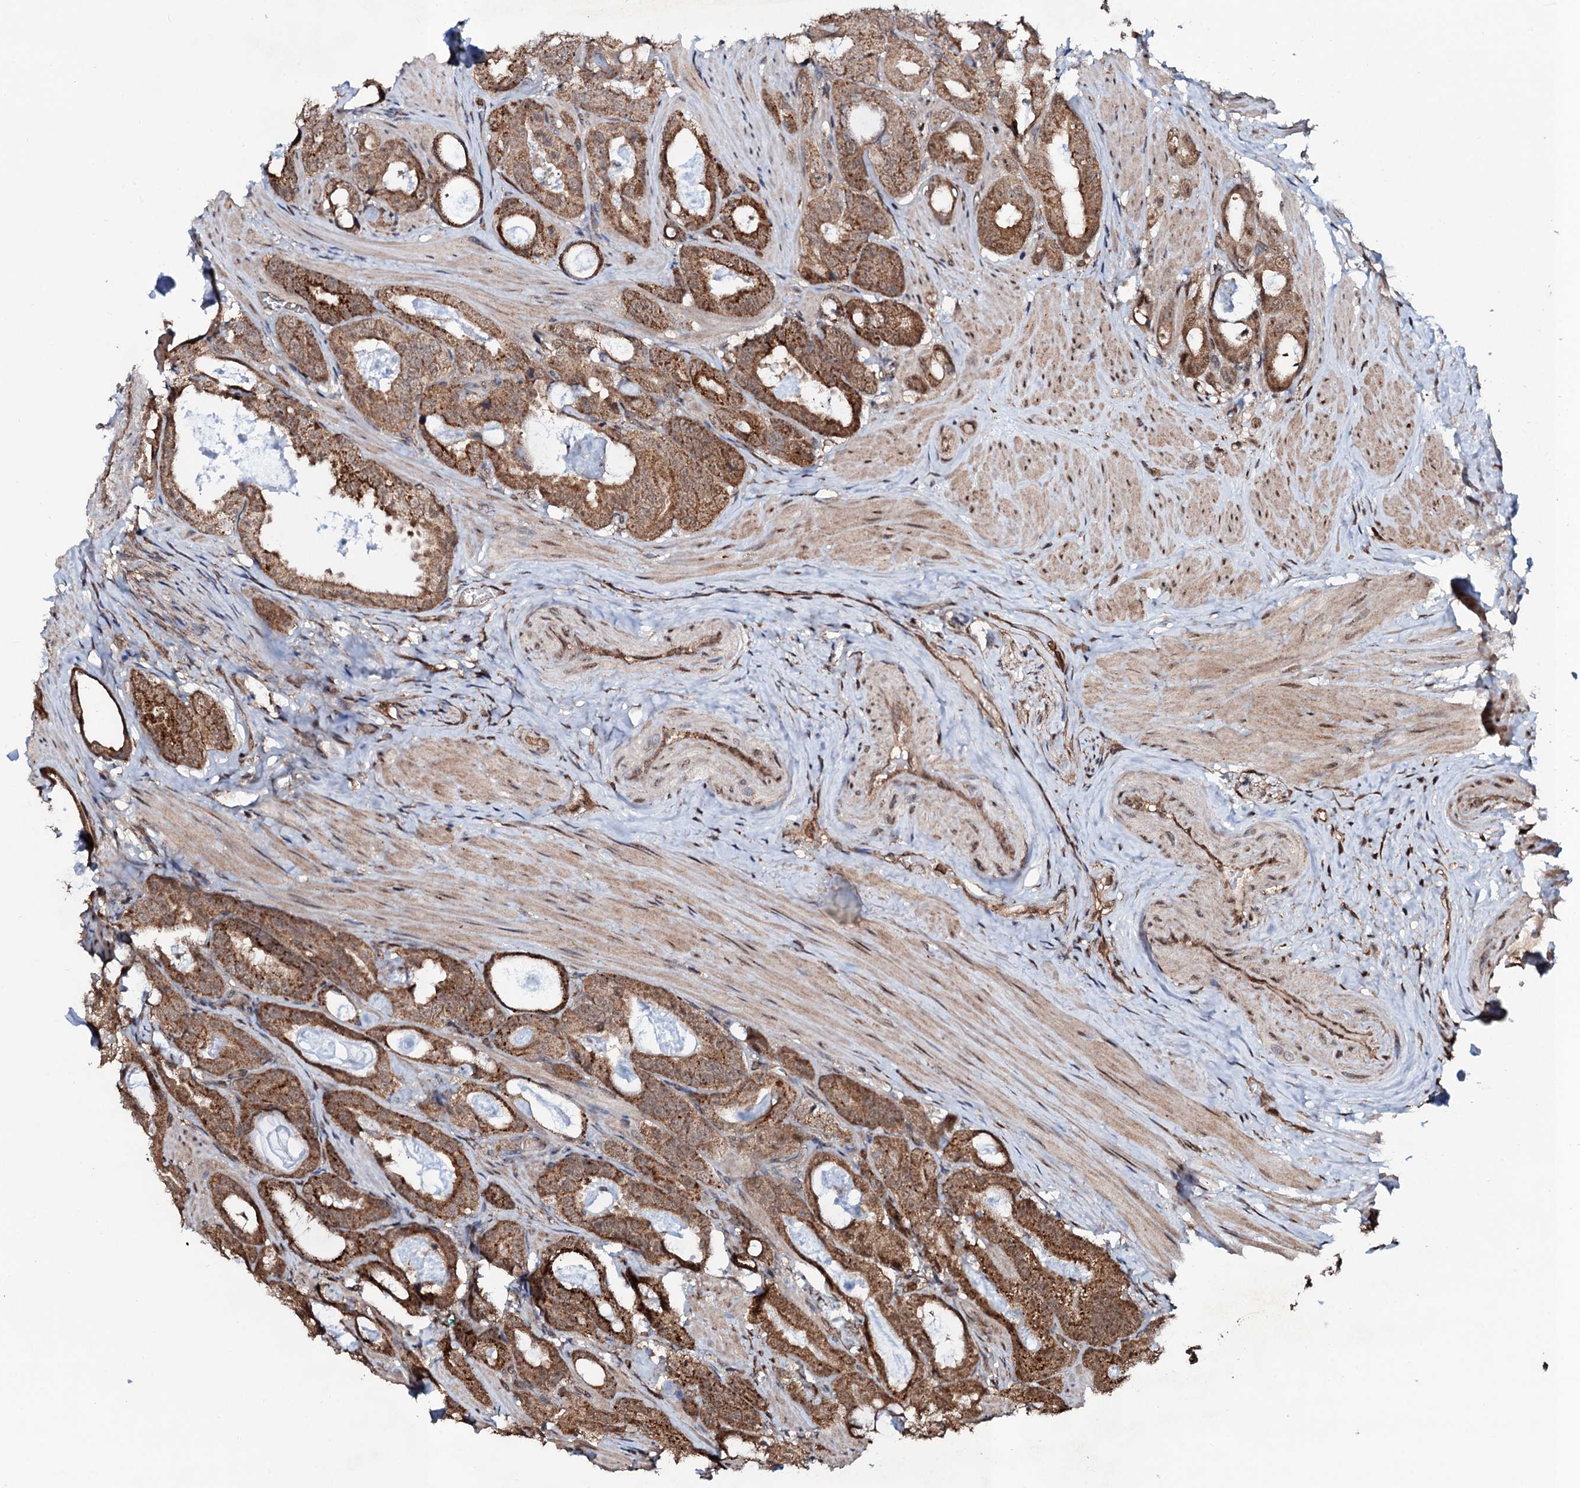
{"staining": {"intensity": "moderate", "quantity": ">75%", "location": "cytoplasmic/membranous,nuclear"}, "tissue": "prostate cancer", "cell_type": "Tumor cells", "image_type": "cancer", "snomed": [{"axis": "morphology", "description": "Adenocarcinoma, Low grade"}, {"axis": "topography", "description": "Prostate"}], "caption": "Prostate cancer (low-grade adenocarcinoma) stained with IHC displays moderate cytoplasmic/membranous and nuclear staining in about >75% of tumor cells. The staining was performed using DAB (3,3'-diaminobenzidine) to visualize the protein expression in brown, while the nuclei were stained in blue with hematoxylin (Magnification: 20x).", "gene": "COG6", "patient": {"sex": "male", "age": 71}}